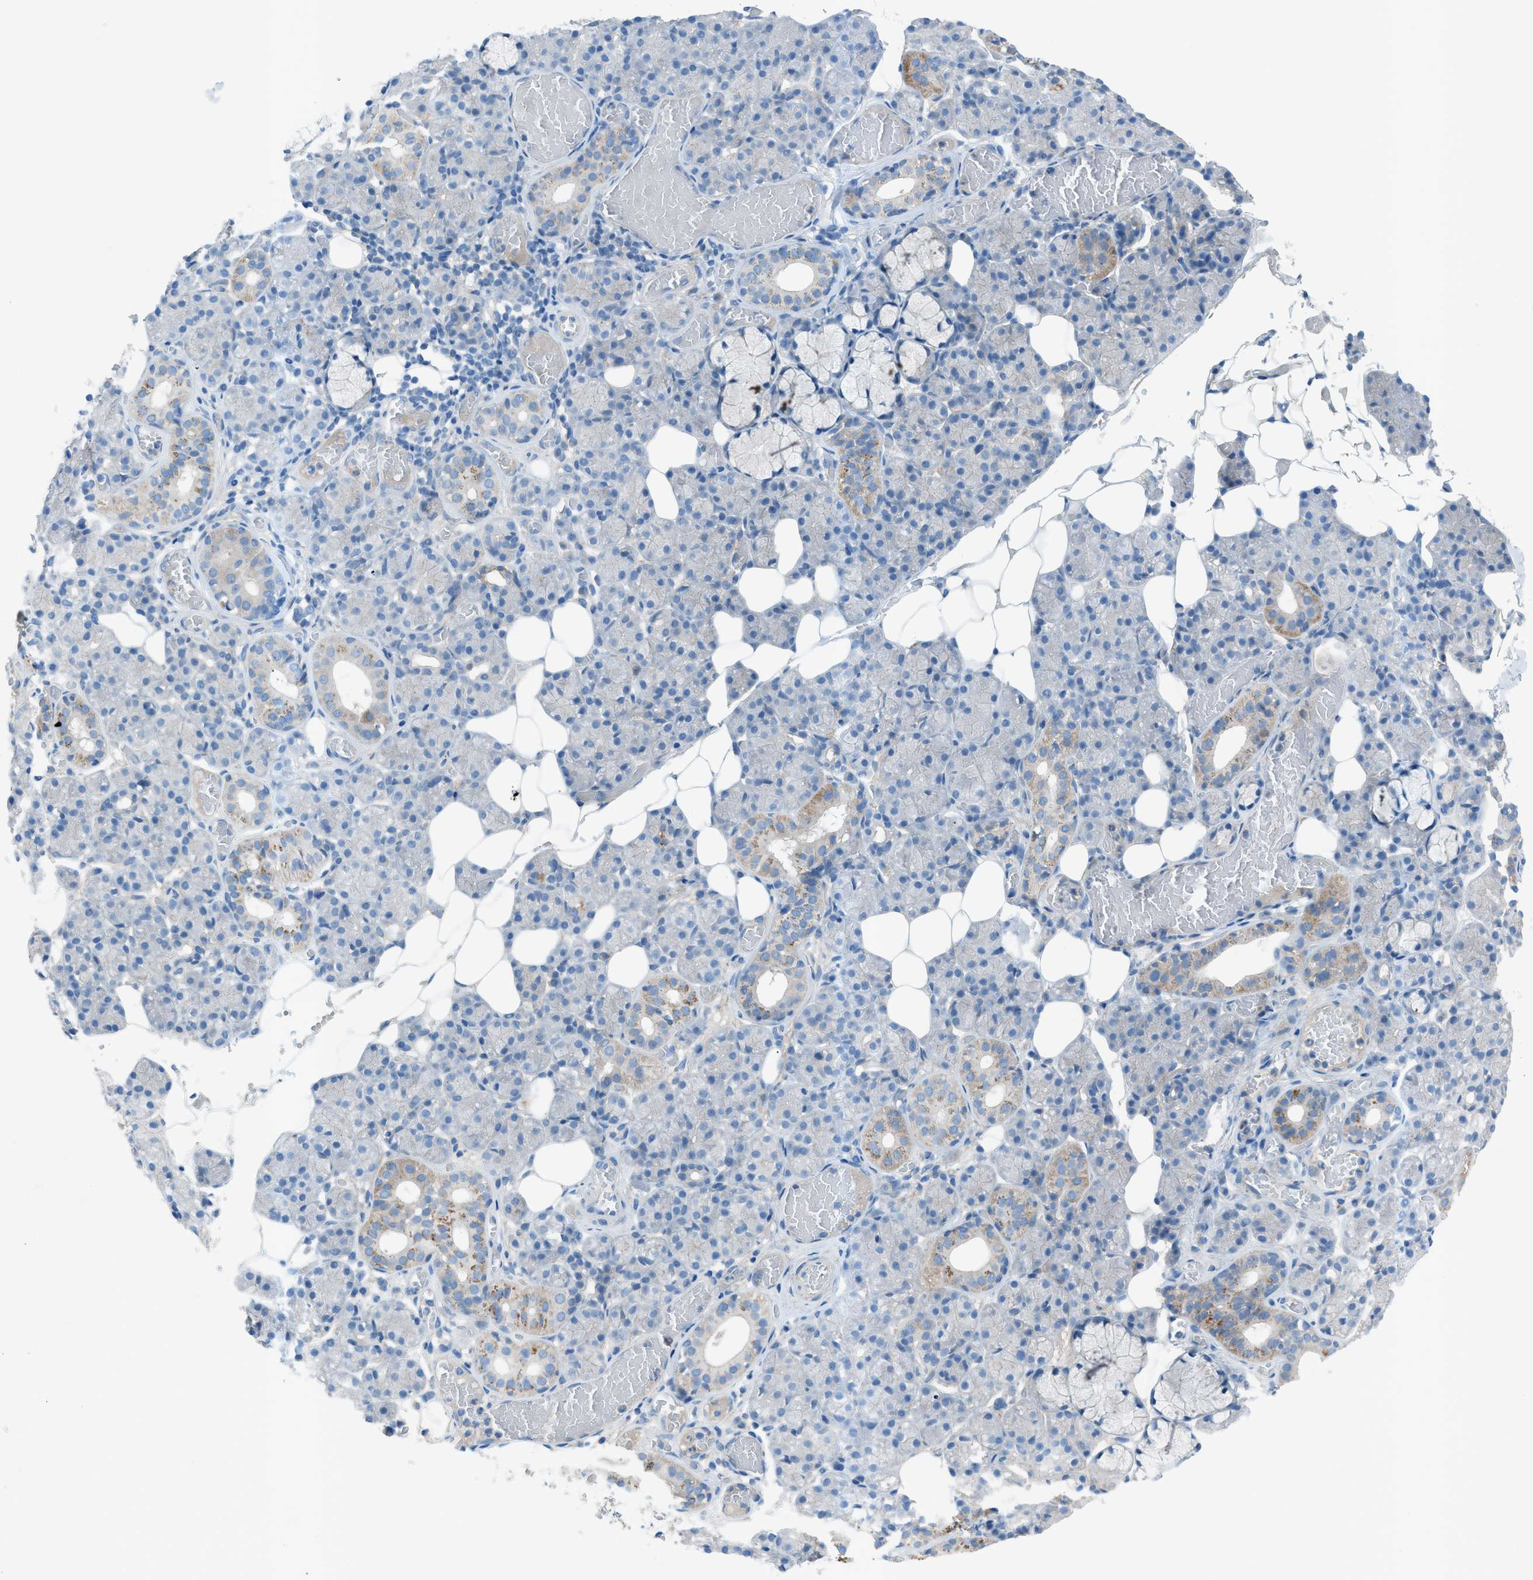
{"staining": {"intensity": "weak", "quantity": "<25%", "location": "cytoplasmic/membranous"}, "tissue": "salivary gland", "cell_type": "Glandular cells", "image_type": "normal", "snomed": [{"axis": "morphology", "description": "Normal tissue, NOS"}, {"axis": "topography", "description": "Salivary gland"}], "caption": "A high-resolution histopathology image shows immunohistochemistry (IHC) staining of normal salivary gland, which demonstrates no significant staining in glandular cells.", "gene": "C5AR2", "patient": {"sex": "male", "age": 63}}